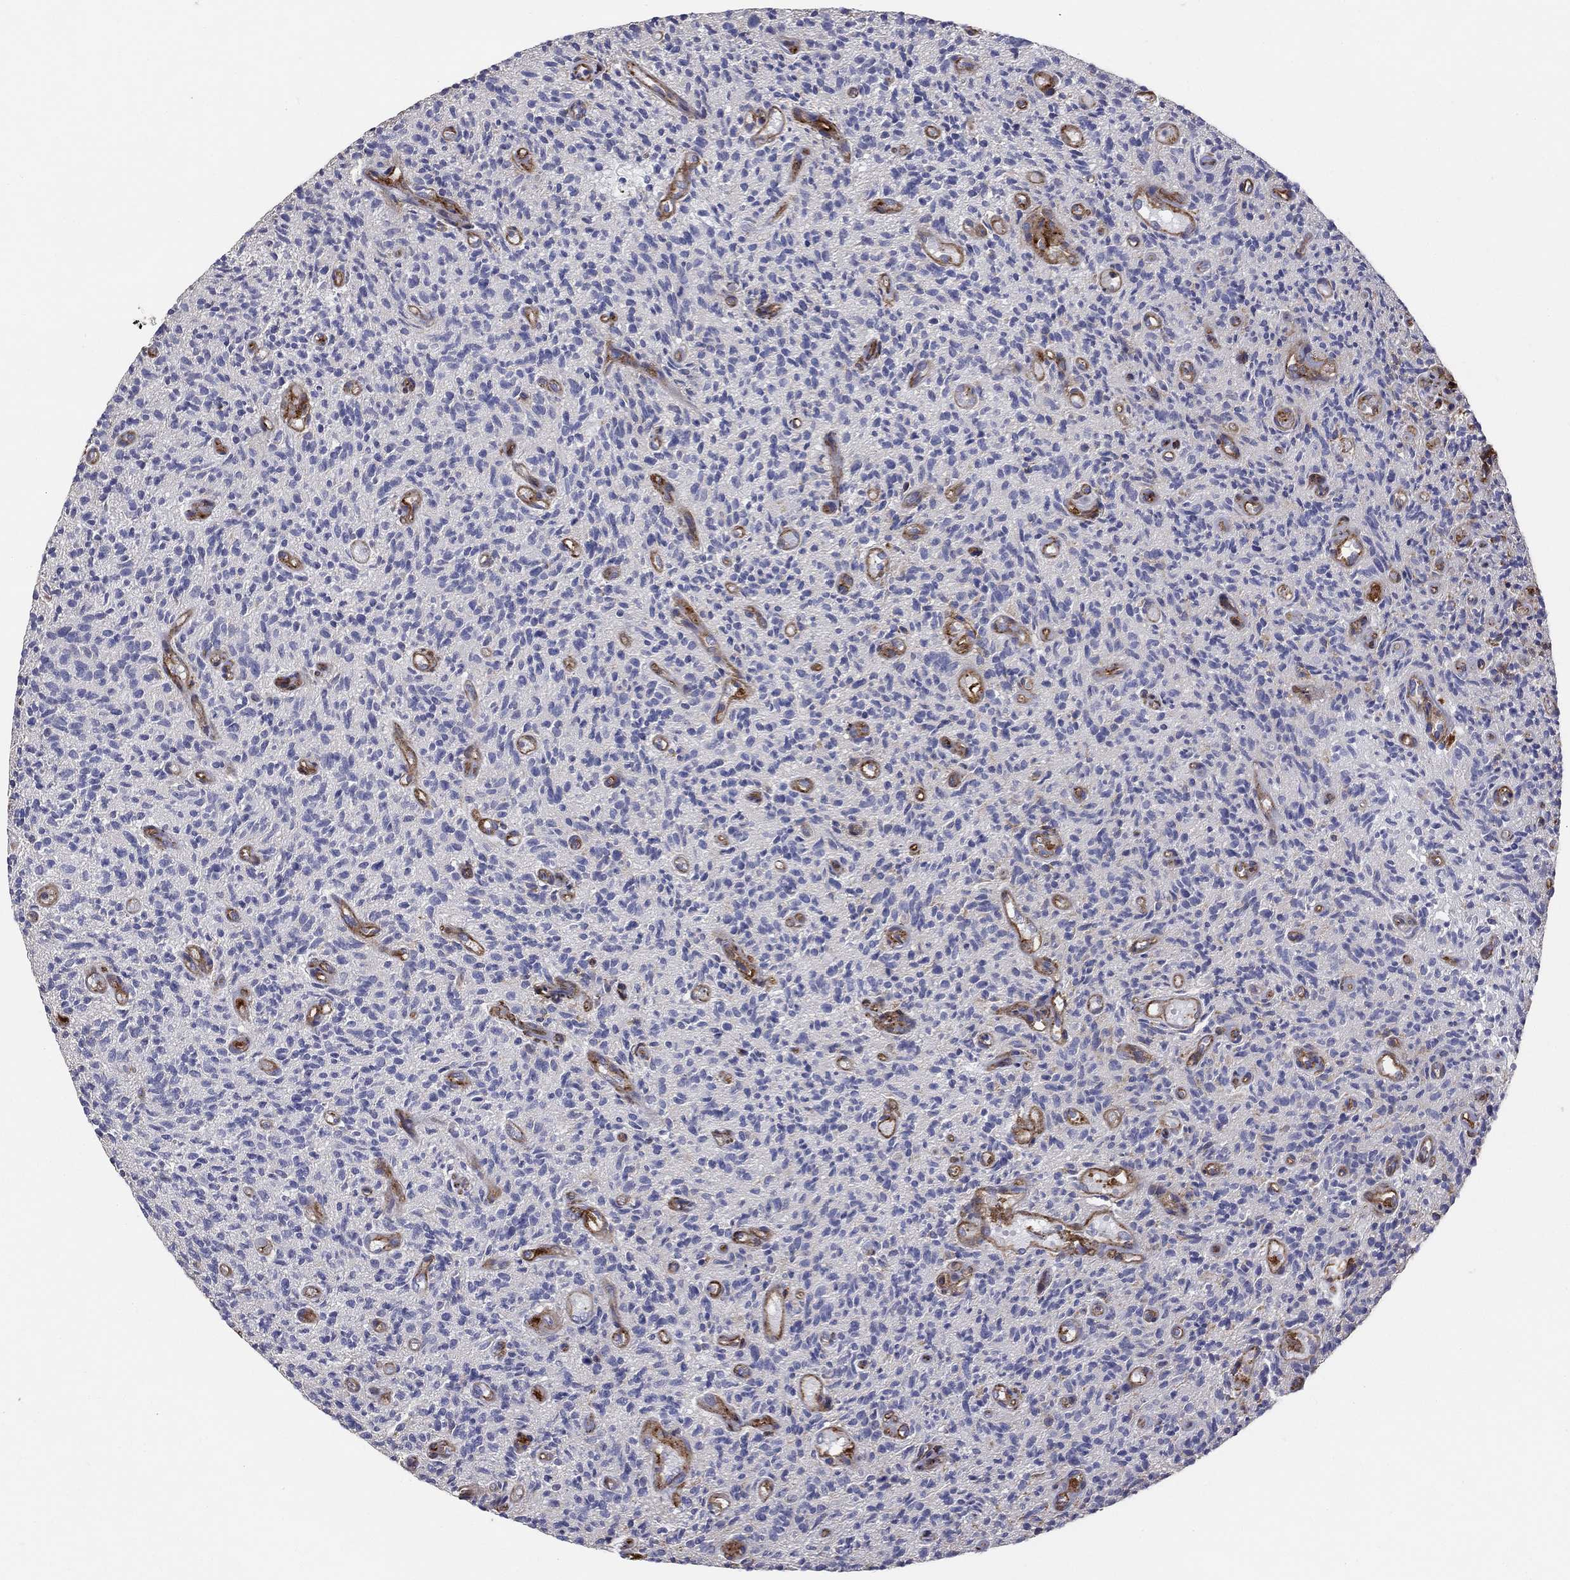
{"staining": {"intensity": "negative", "quantity": "none", "location": "none"}, "tissue": "glioma", "cell_type": "Tumor cells", "image_type": "cancer", "snomed": [{"axis": "morphology", "description": "Glioma, malignant, High grade"}, {"axis": "topography", "description": "Brain"}], "caption": "Immunohistochemistry (IHC) photomicrograph of human high-grade glioma (malignant) stained for a protein (brown), which exhibits no positivity in tumor cells. (DAB (3,3'-diaminobenzidine) IHC visualized using brightfield microscopy, high magnification).", "gene": "NPHP1", "patient": {"sex": "male", "age": 64}}